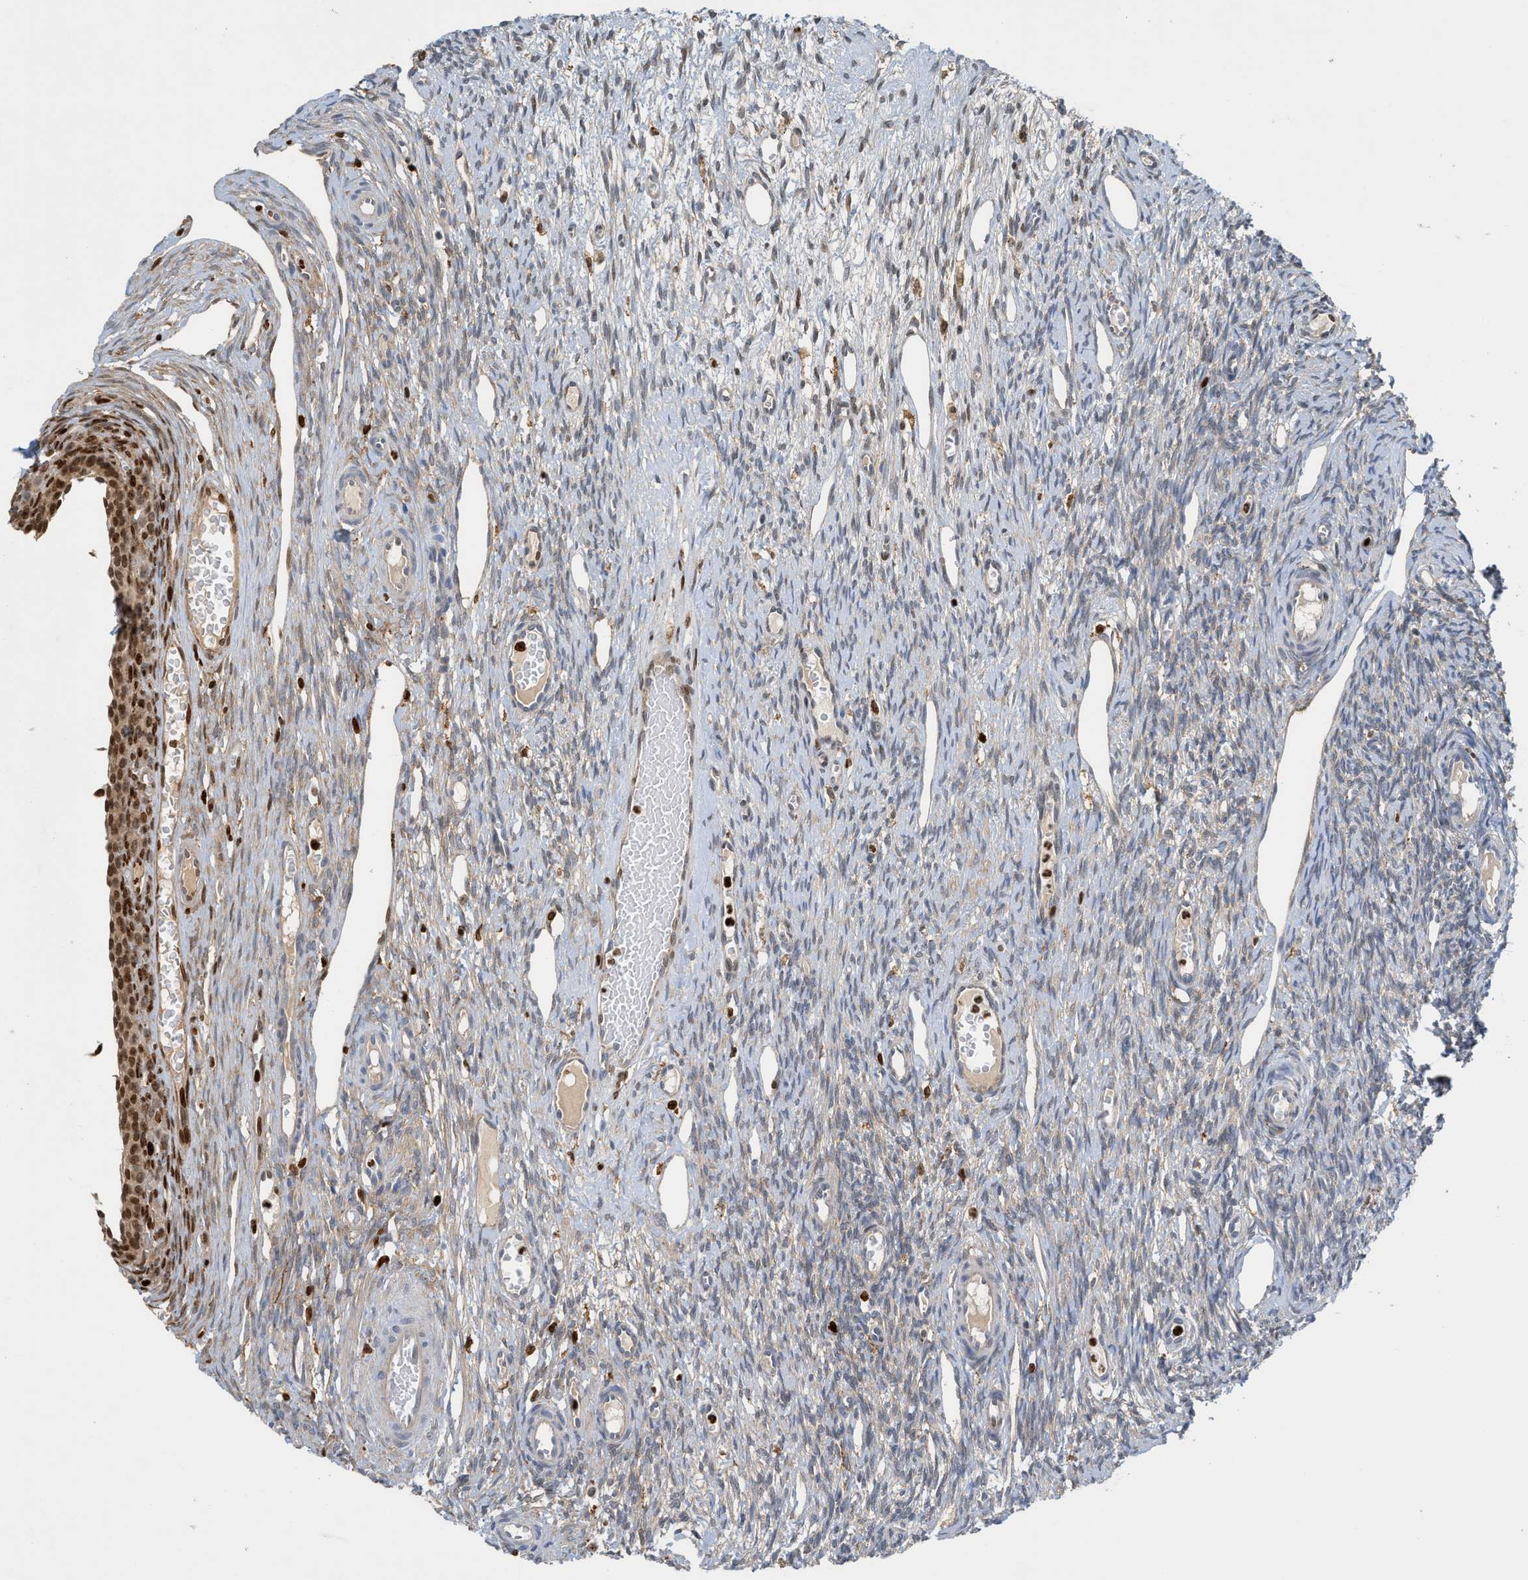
{"staining": {"intensity": "weak", "quantity": "25%-75%", "location": "cytoplasmic/membranous"}, "tissue": "ovary", "cell_type": "Ovarian stroma cells", "image_type": "normal", "snomed": [{"axis": "morphology", "description": "Normal tissue, NOS"}, {"axis": "topography", "description": "Ovary"}], "caption": "A low amount of weak cytoplasmic/membranous expression is appreciated in approximately 25%-75% of ovarian stroma cells in unremarkable ovary.", "gene": "SH3D19", "patient": {"sex": "female", "age": 33}}